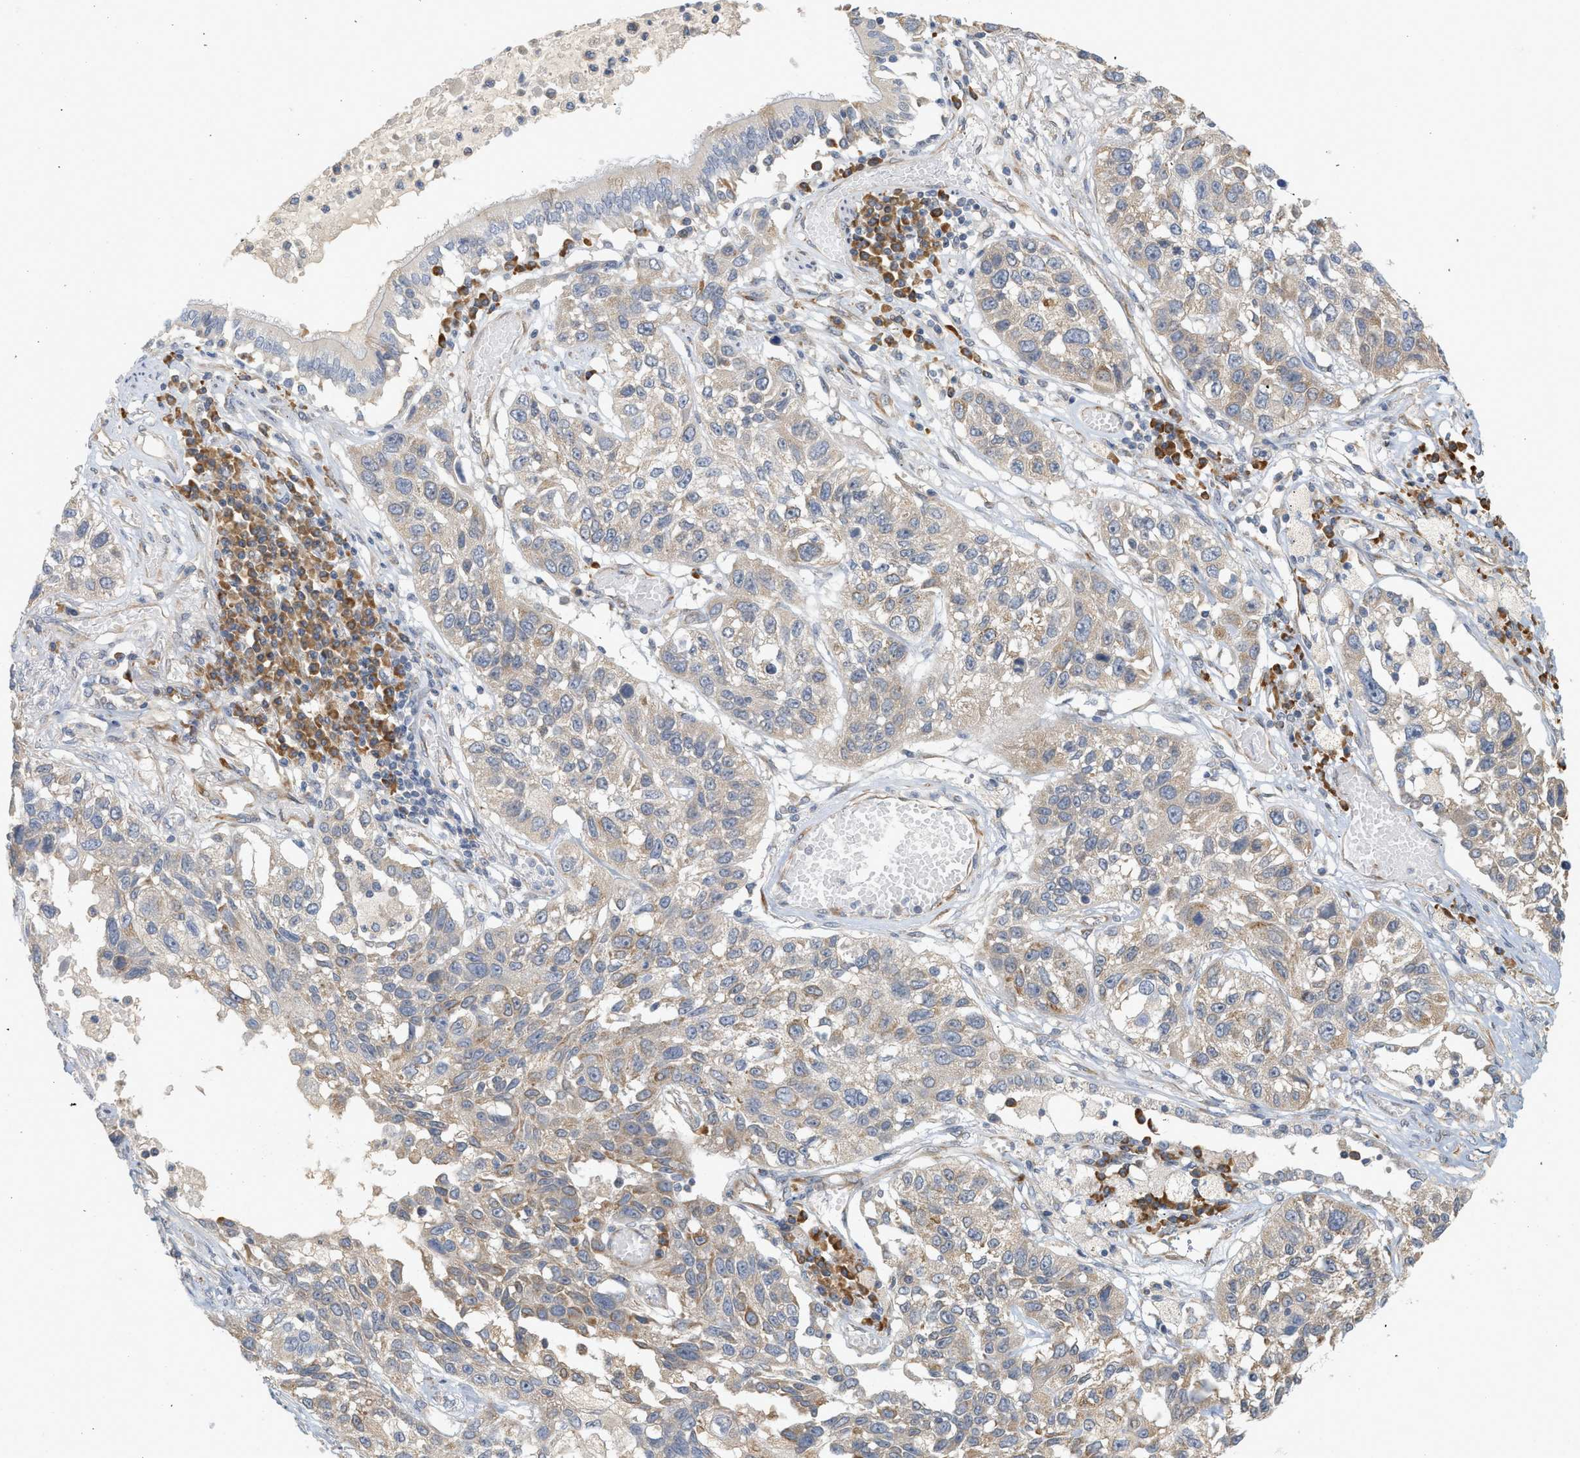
{"staining": {"intensity": "weak", "quantity": ">75%", "location": "cytoplasmic/membranous"}, "tissue": "lung cancer", "cell_type": "Tumor cells", "image_type": "cancer", "snomed": [{"axis": "morphology", "description": "Squamous cell carcinoma, NOS"}, {"axis": "topography", "description": "Lung"}], "caption": "High-magnification brightfield microscopy of lung squamous cell carcinoma stained with DAB (3,3'-diaminobenzidine) (brown) and counterstained with hematoxylin (blue). tumor cells exhibit weak cytoplasmic/membranous positivity is present in about>75% of cells.", "gene": "SVOP", "patient": {"sex": "male", "age": 71}}